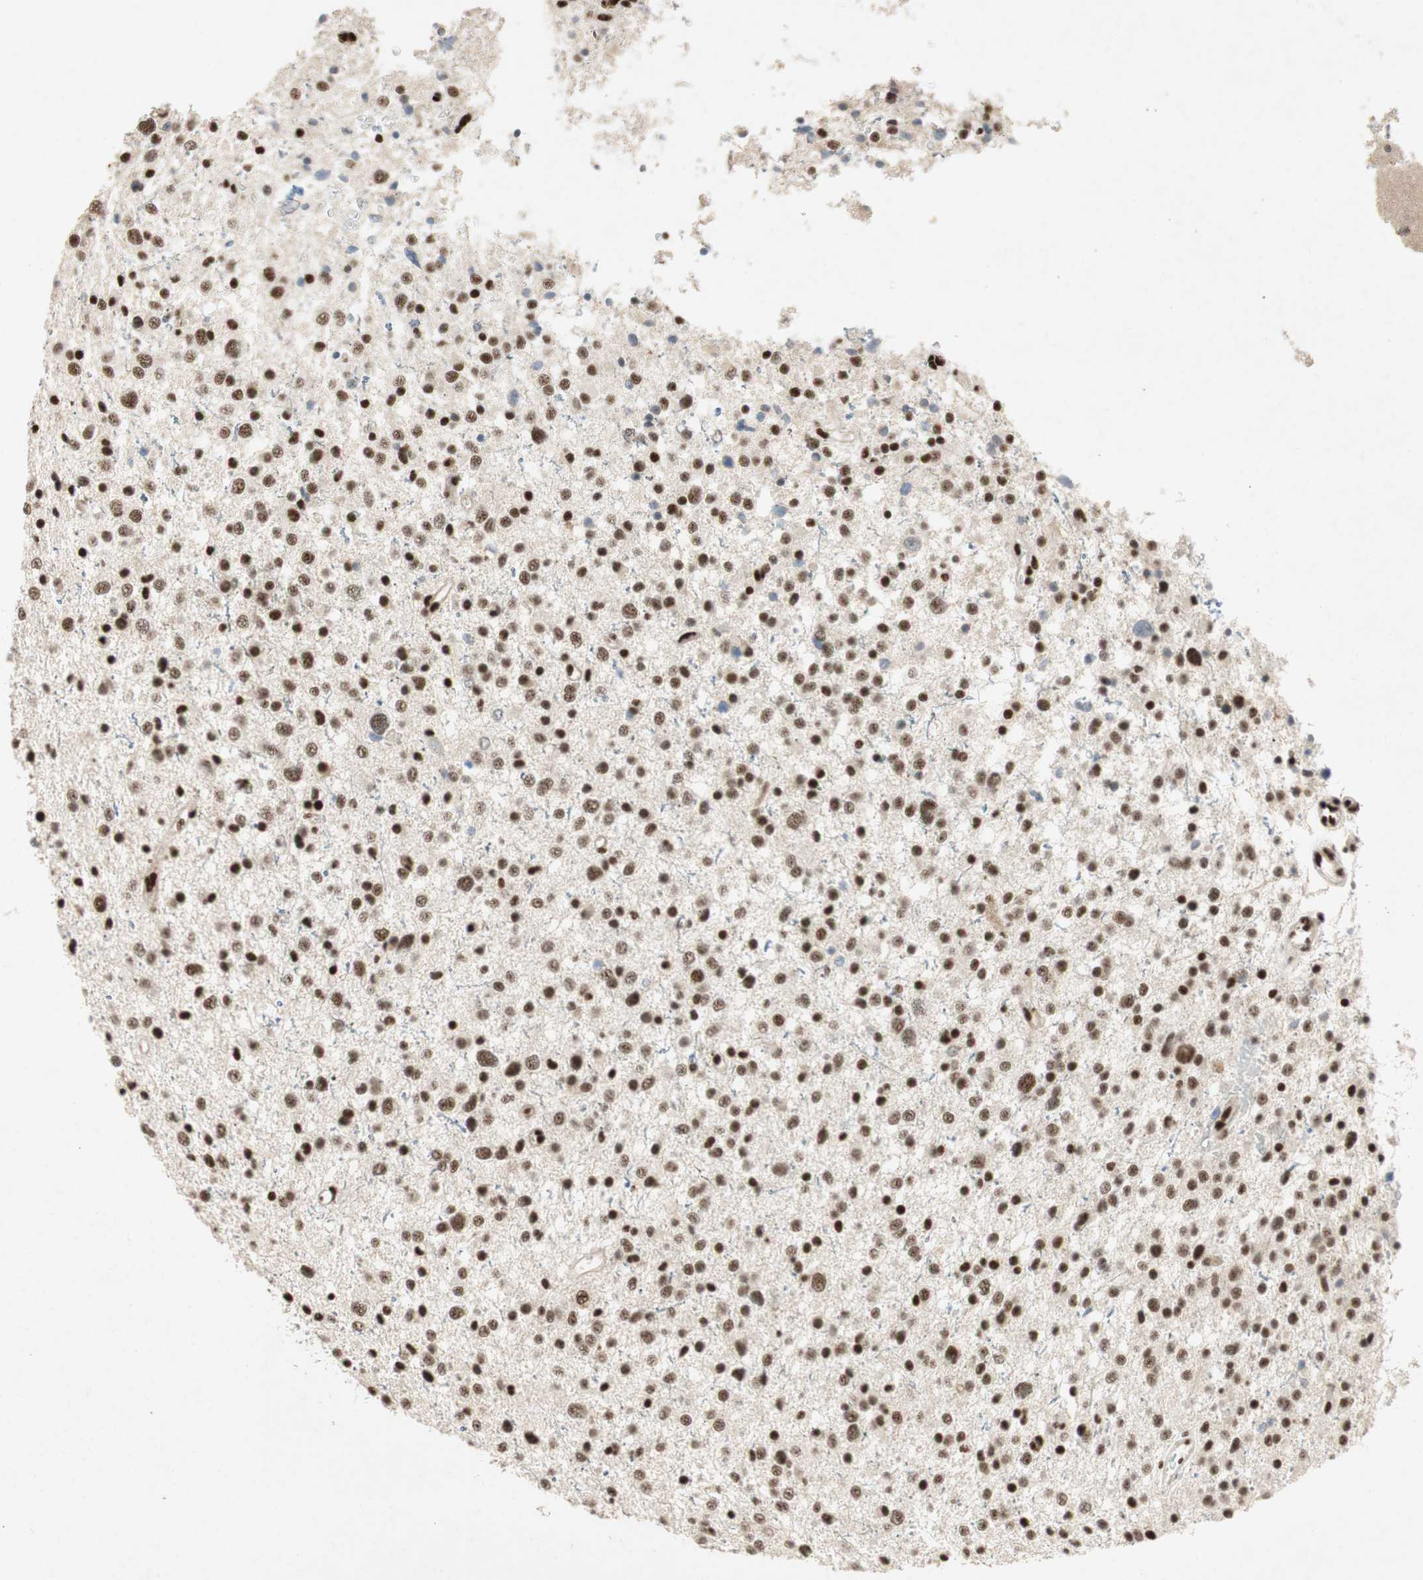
{"staining": {"intensity": "strong", "quantity": ">75%", "location": "nuclear"}, "tissue": "glioma", "cell_type": "Tumor cells", "image_type": "cancer", "snomed": [{"axis": "morphology", "description": "Glioma, malignant, Low grade"}, {"axis": "topography", "description": "Brain"}], "caption": "A histopathology image showing strong nuclear positivity in about >75% of tumor cells in malignant low-grade glioma, as visualized by brown immunohistochemical staining.", "gene": "NCBP3", "patient": {"sex": "female", "age": 37}}